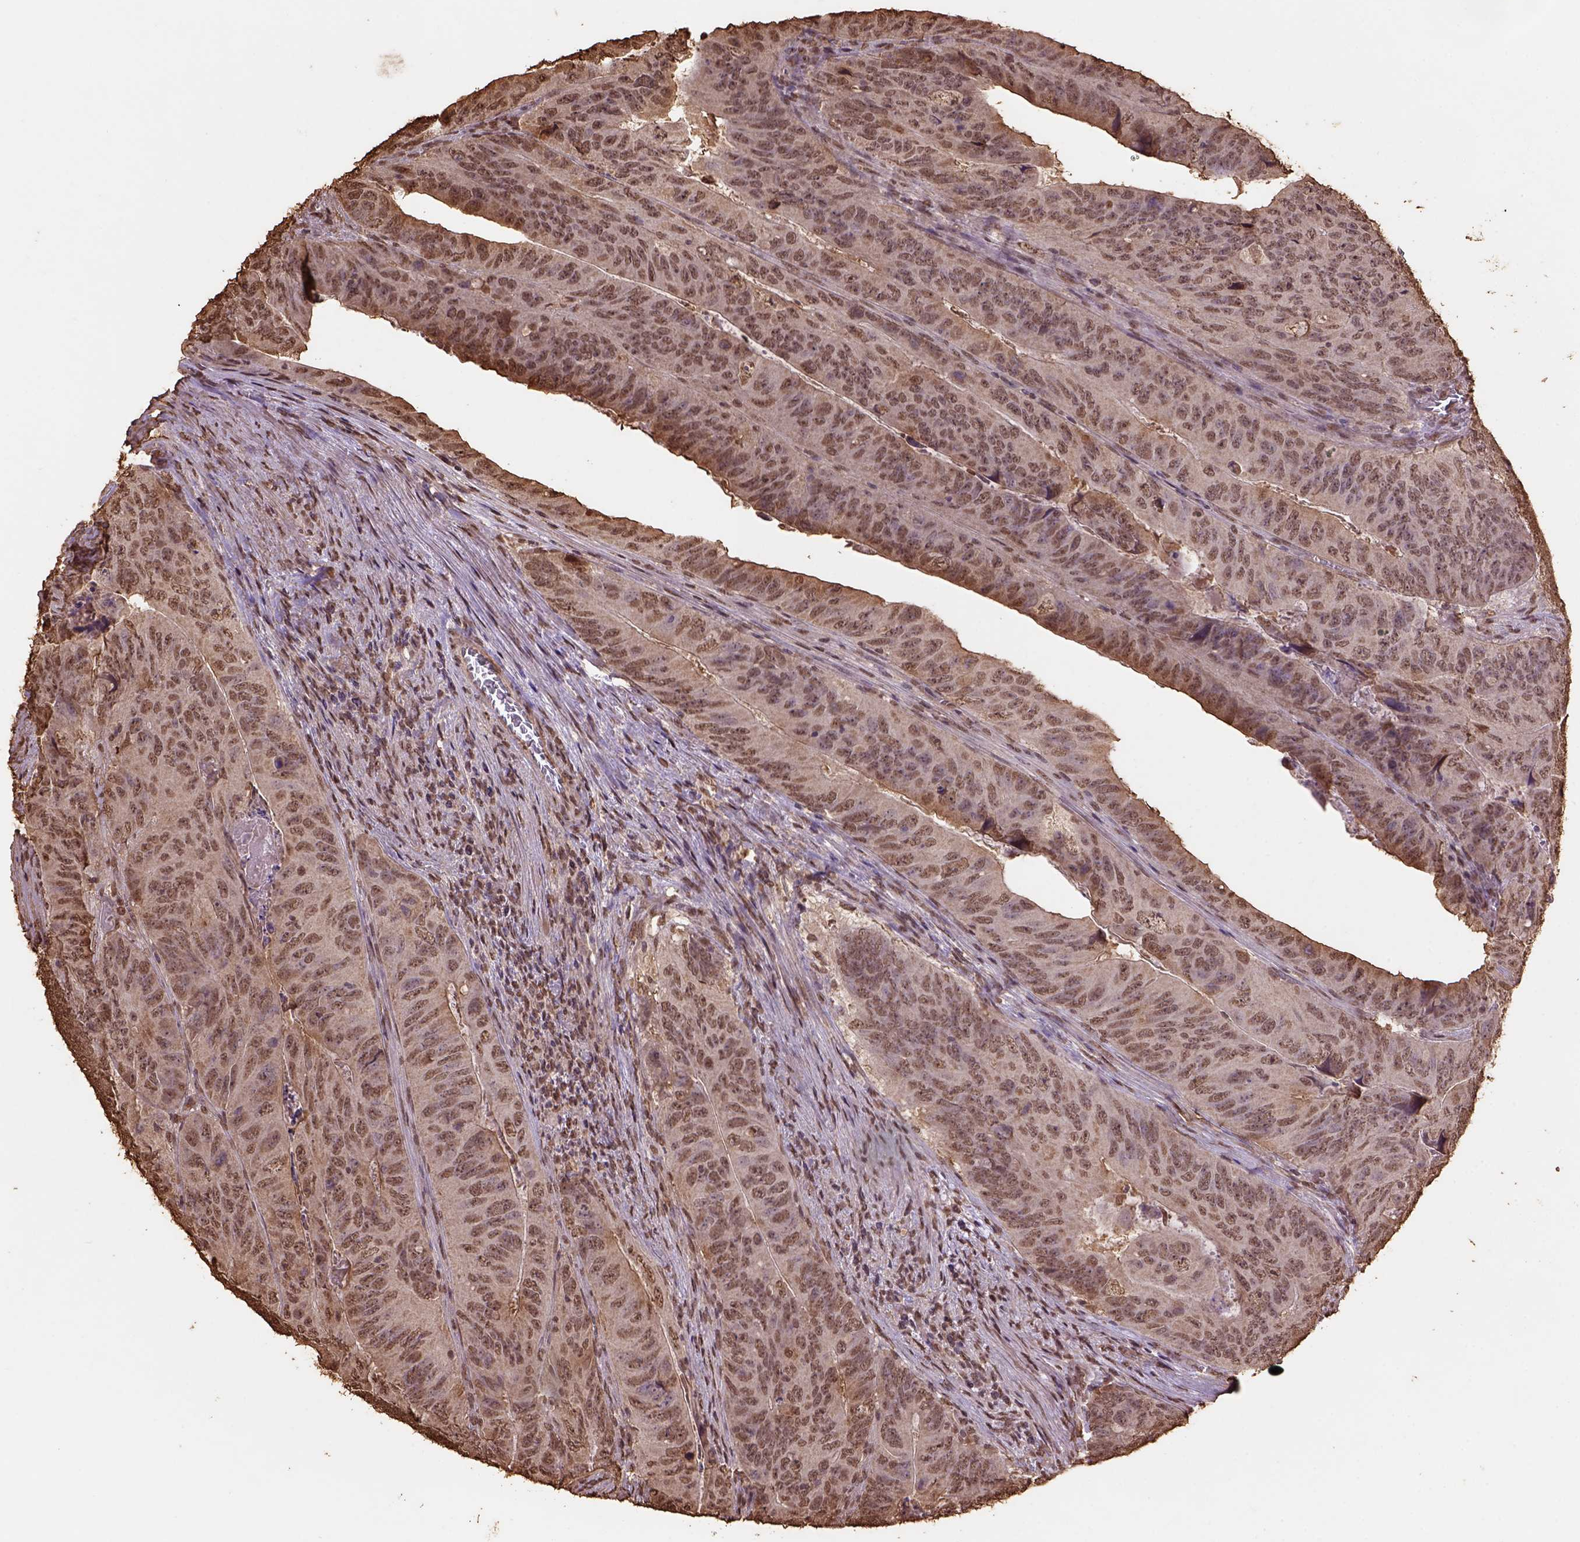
{"staining": {"intensity": "moderate", "quantity": ">75%", "location": "nuclear"}, "tissue": "colorectal cancer", "cell_type": "Tumor cells", "image_type": "cancer", "snomed": [{"axis": "morphology", "description": "Adenocarcinoma, NOS"}, {"axis": "topography", "description": "Colon"}], "caption": "High-magnification brightfield microscopy of adenocarcinoma (colorectal) stained with DAB (3,3'-diaminobenzidine) (brown) and counterstained with hematoxylin (blue). tumor cells exhibit moderate nuclear expression is seen in approximately>75% of cells.", "gene": "CSTF2T", "patient": {"sex": "male", "age": 79}}